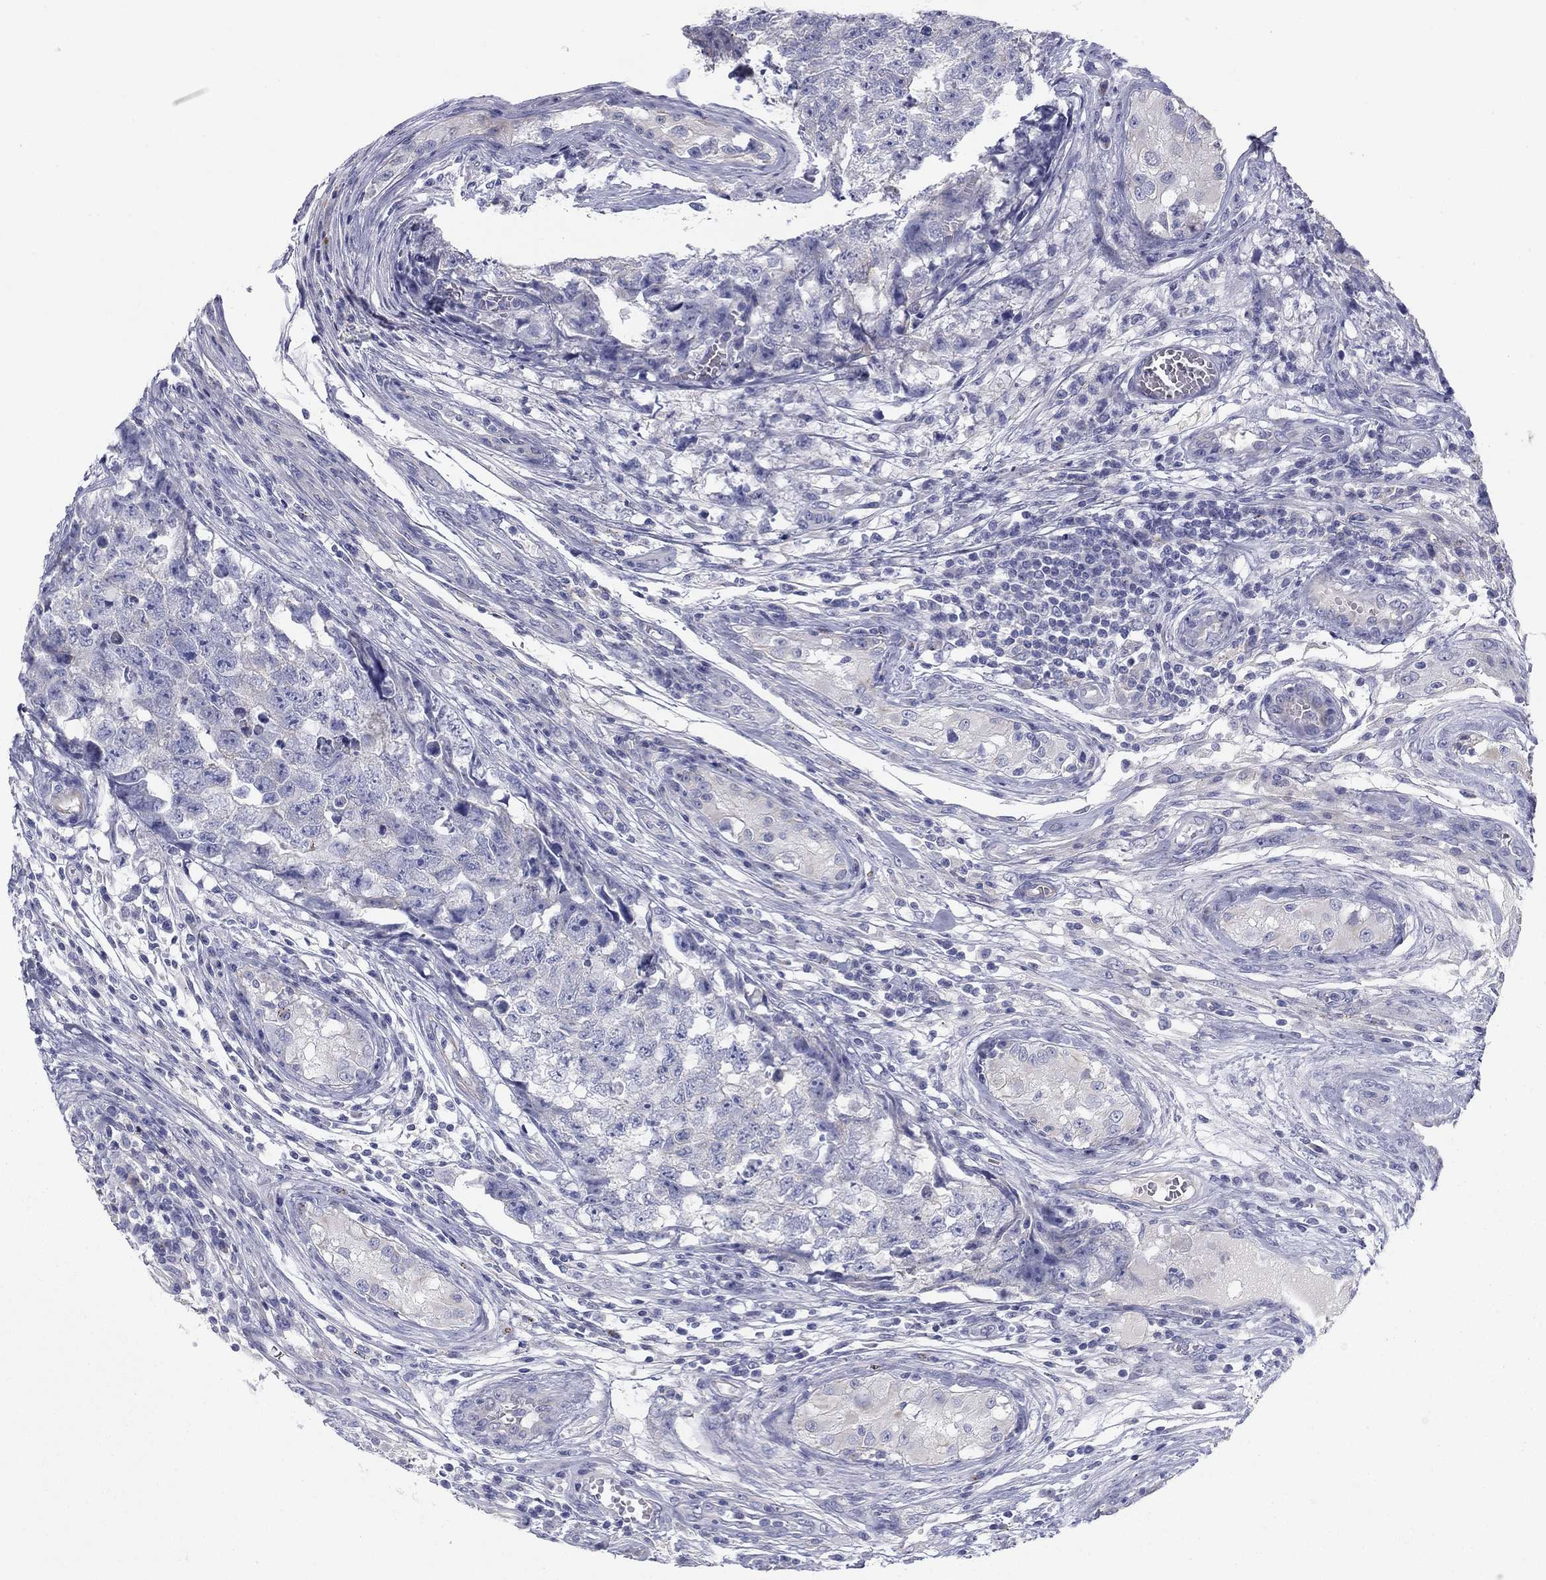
{"staining": {"intensity": "weak", "quantity": "<25%", "location": "cytoplasmic/membranous"}, "tissue": "testis cancer", "cell_type": "Tumor cells", "image_type": "cancer", "snomed": [{"axis": "morphology", "description": "Seminoma, NOS"}, {"axis": "morphology", "description": "Carcinoma, Embryonal, NOS"}, {"axis": "topography", "description": "Testis"}], "caption": "The immunohistochemistry (IHC) image has no significant staining in tumor cells of embryonal carcinoma (testis) tissue.", "gene": "SEPTIN3", "patient": {"sex": "male", "age": 22}}